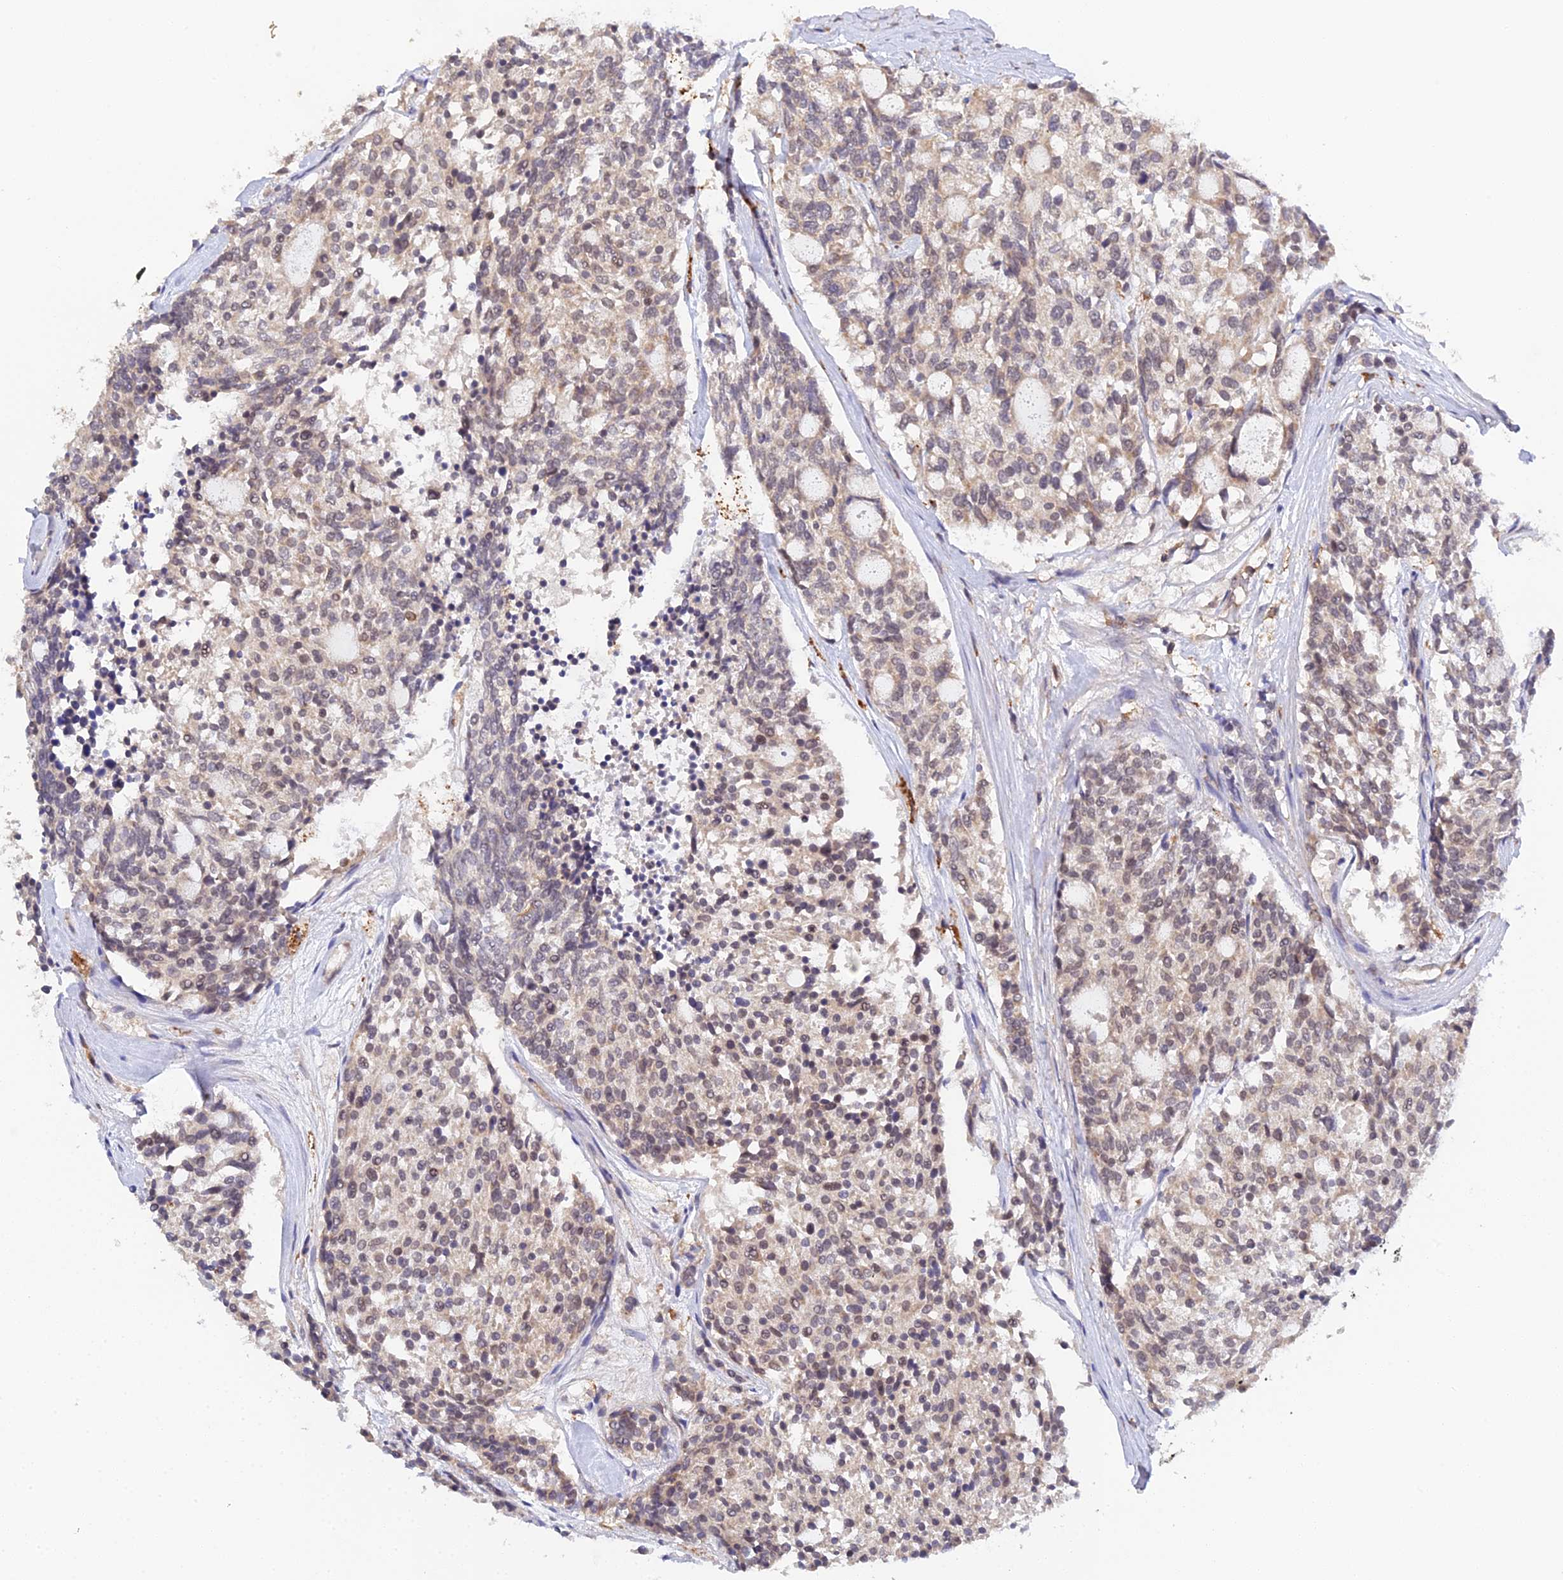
{"staining": {"intensity": "weak", "quantity": "25%-75%", "location": "cytoplasmic/membranous,nuclear"}, "tissue": "carcinoid", "cell_type": "Tumor cells", "image_type": "cancer", "snomed": [{"axis": "morphology", "description": "Carcinoid, malignant, NOS"}, {"axis": "topography", "description": "Pancreas"}], "caption": "Malignant carcinoid stained with a brown dye demonstrates weak cytoplasmic/membranous and nuclear positive expression in about 25%-75% of tumor cells.", "gene": "TPRX1", "patient": {"sex": "female", "age": 54}}